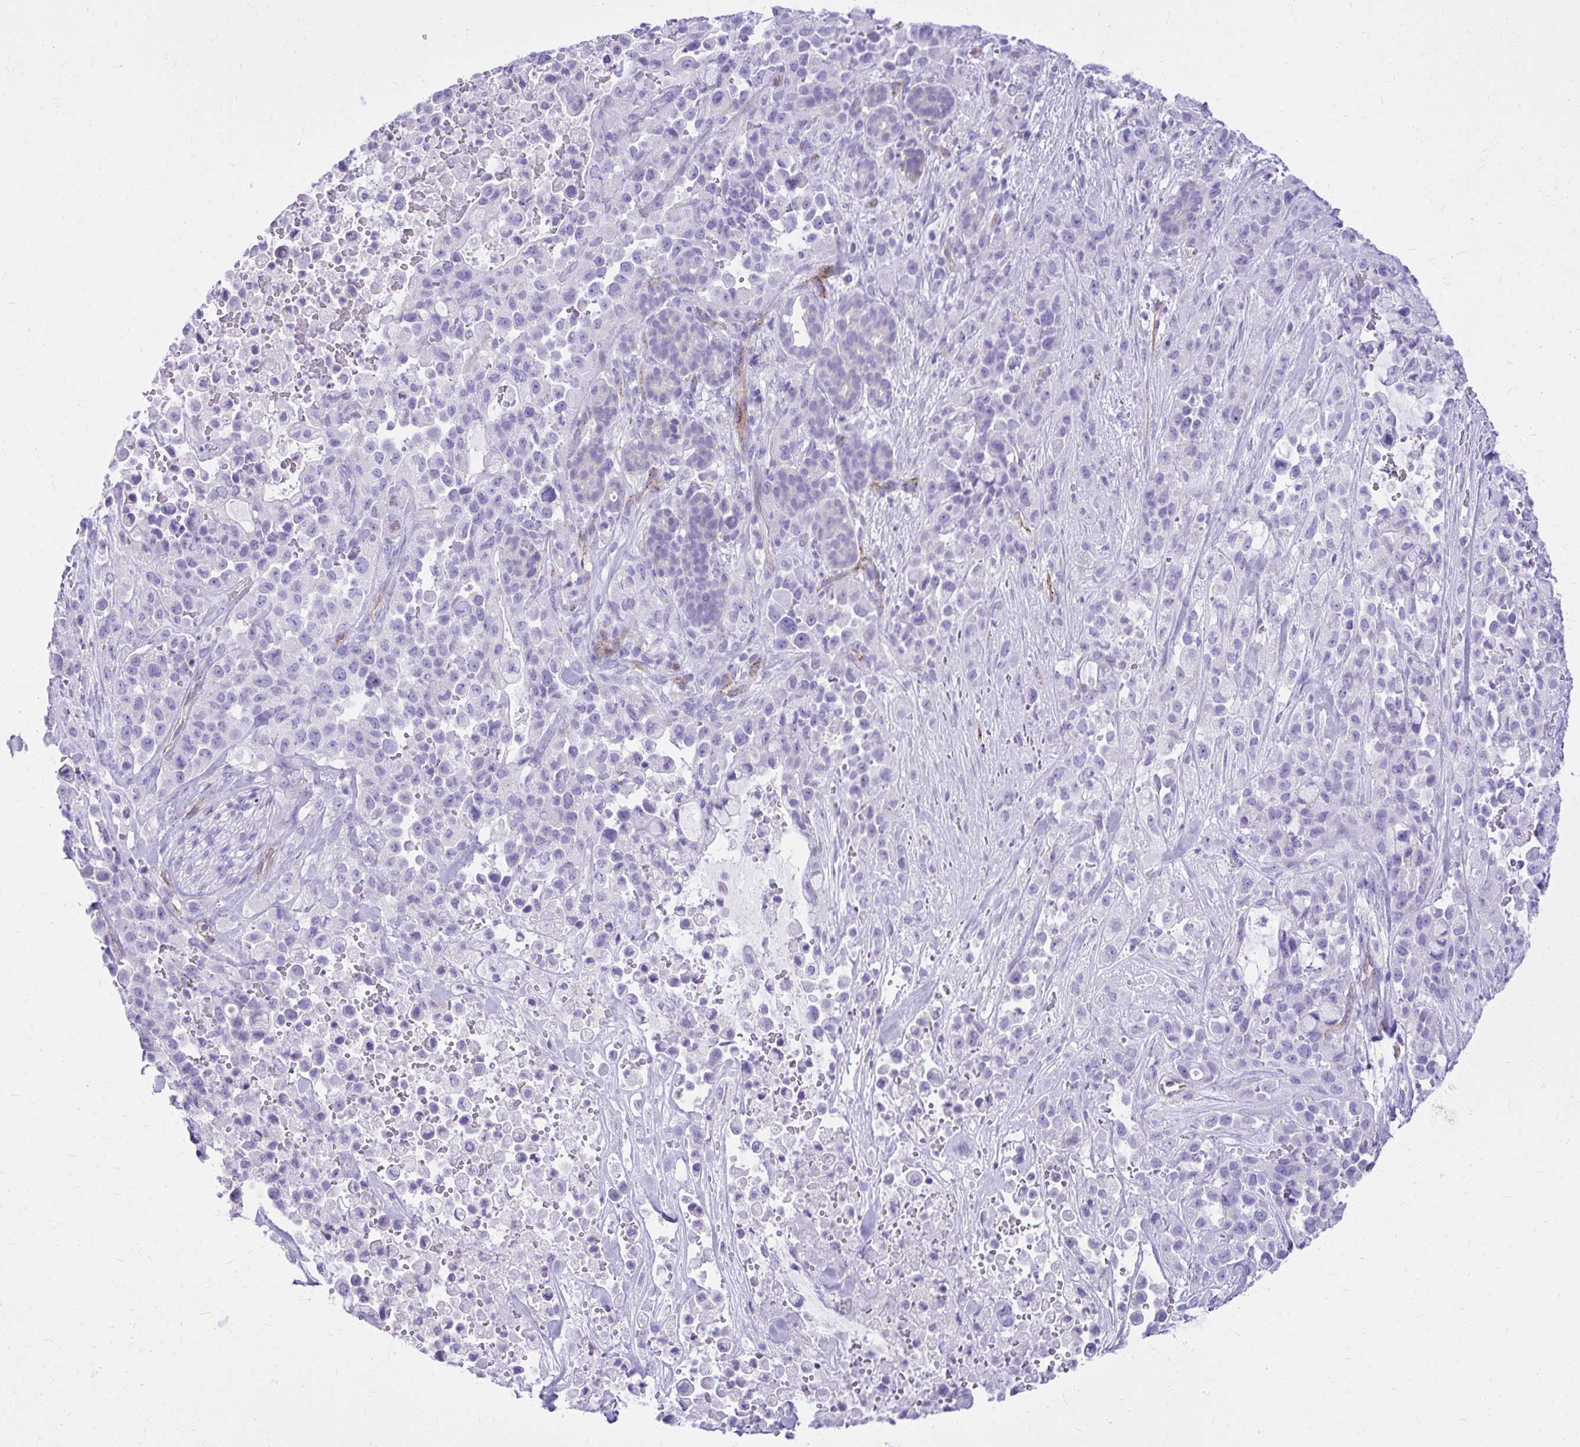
{"staining": {"intensity": "negative", "quantity": "none", "location": "none"}, "tissue": "pancreatic cancer", "cell_type": "Tumor cells", "image_type": "cancer", "snomed": [{"axis": "morphology", "description": "Adenocarcinoma, NOS"}, {"axis": "topography", "description": "Pancreas"}], "caption": "This is a image of immunohistochemistry staining of pancreatic cancer, which shows no positivity in tumor cells.", "gene": "PELI3", "patient": {"sex": "male", "age": 44}}